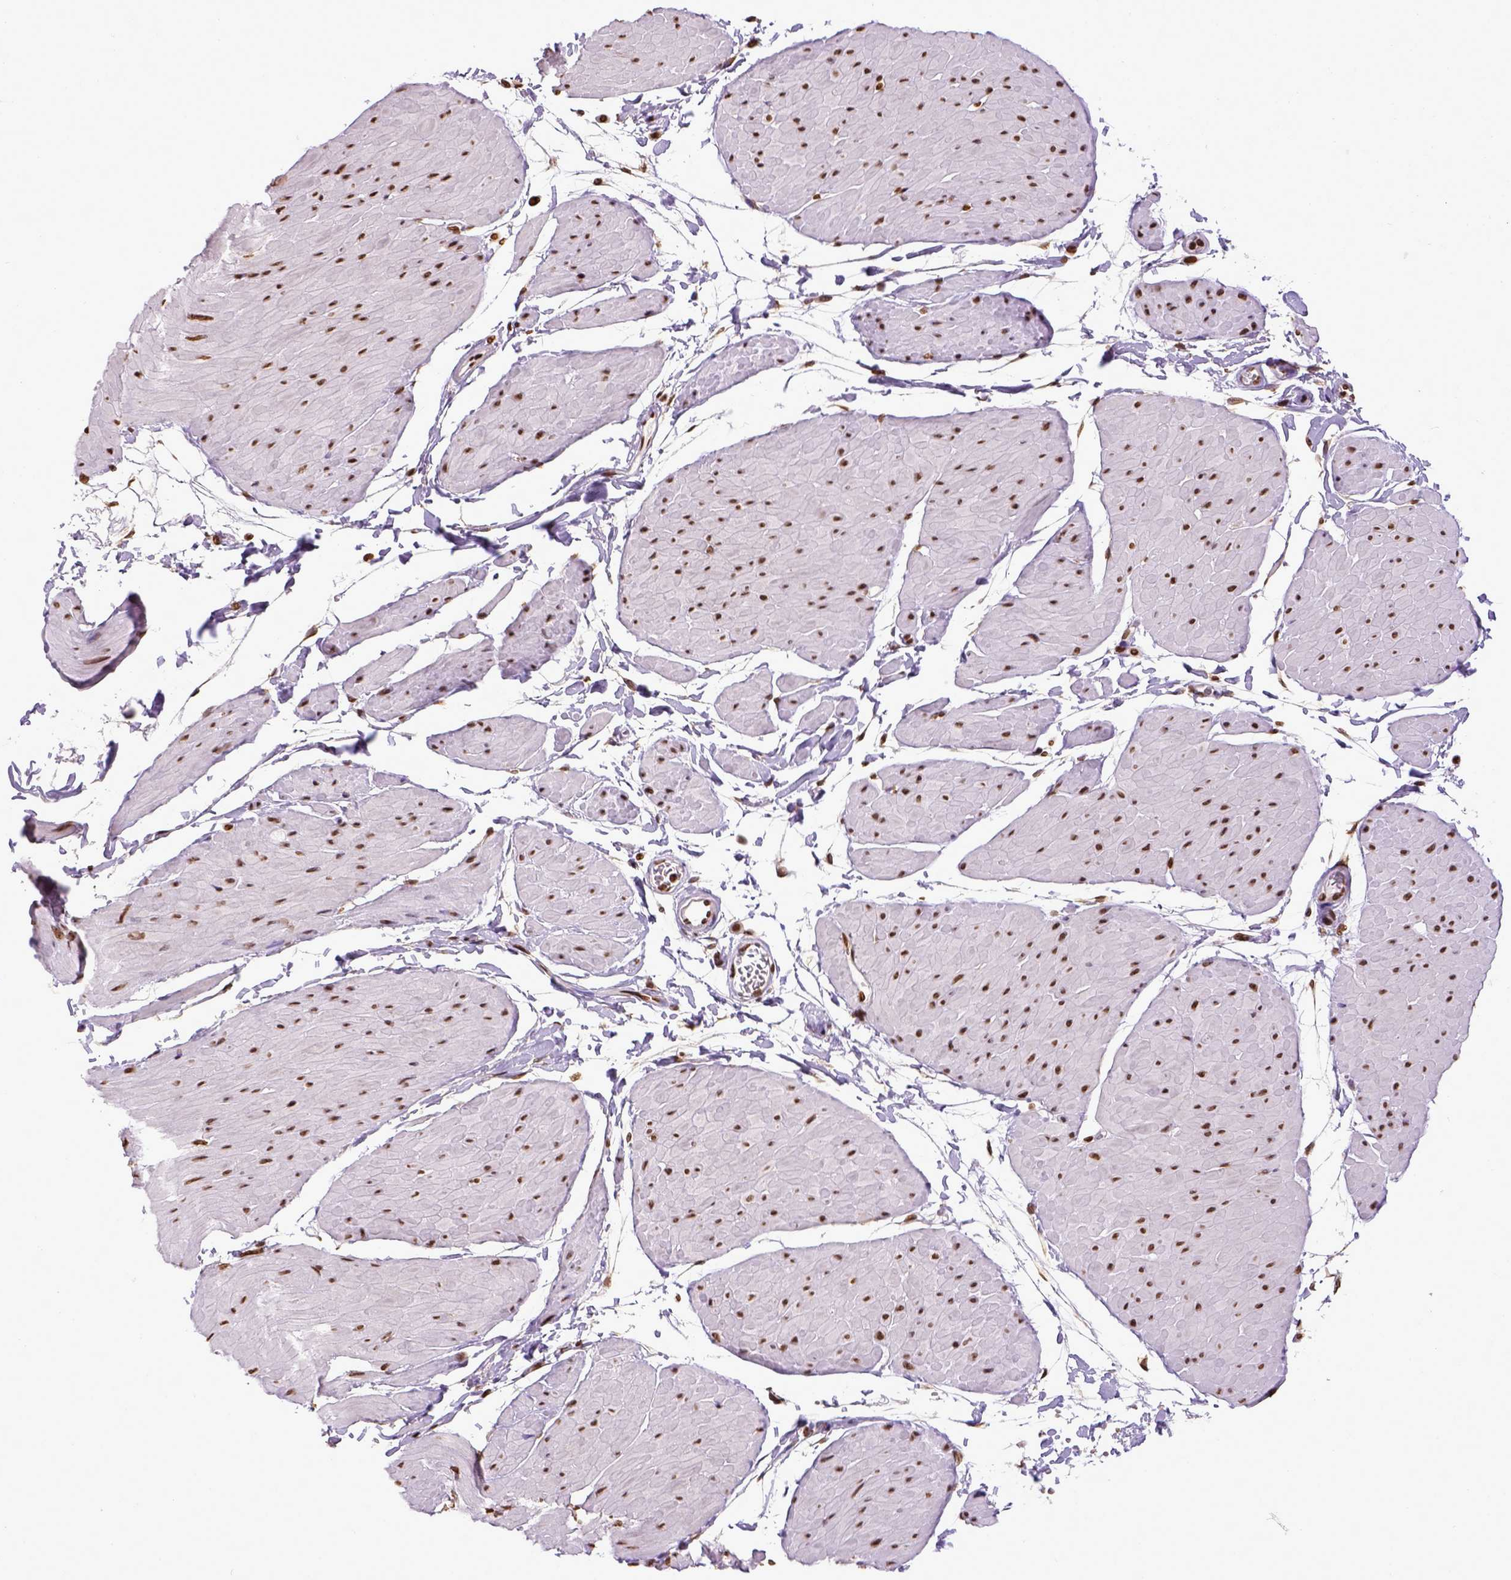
{"staining": {"intensity": "strong", "quantity": ">75%", "location": "nuclear"}, "tissue": "adipose tissue", "cell_type": "Adipocytes", "image_type": "normal", "snomed": [{"axis": "morphology", "description": "Normal tissue, NOS"}, {"axis": "topography", "description": "Smooth muscle"}, {"axis": "topography", "description": "Peripheral nerve tissue"}], "caption": "Immunohistochemistry histopathology image of benign adipose tissue stained for a protein (brown), which reveals high levels of strong nuclear staining in approximately >75% of adipocytes.", "gene": "ZNF75D", "patient": {"sex": "male", "age": 58}}